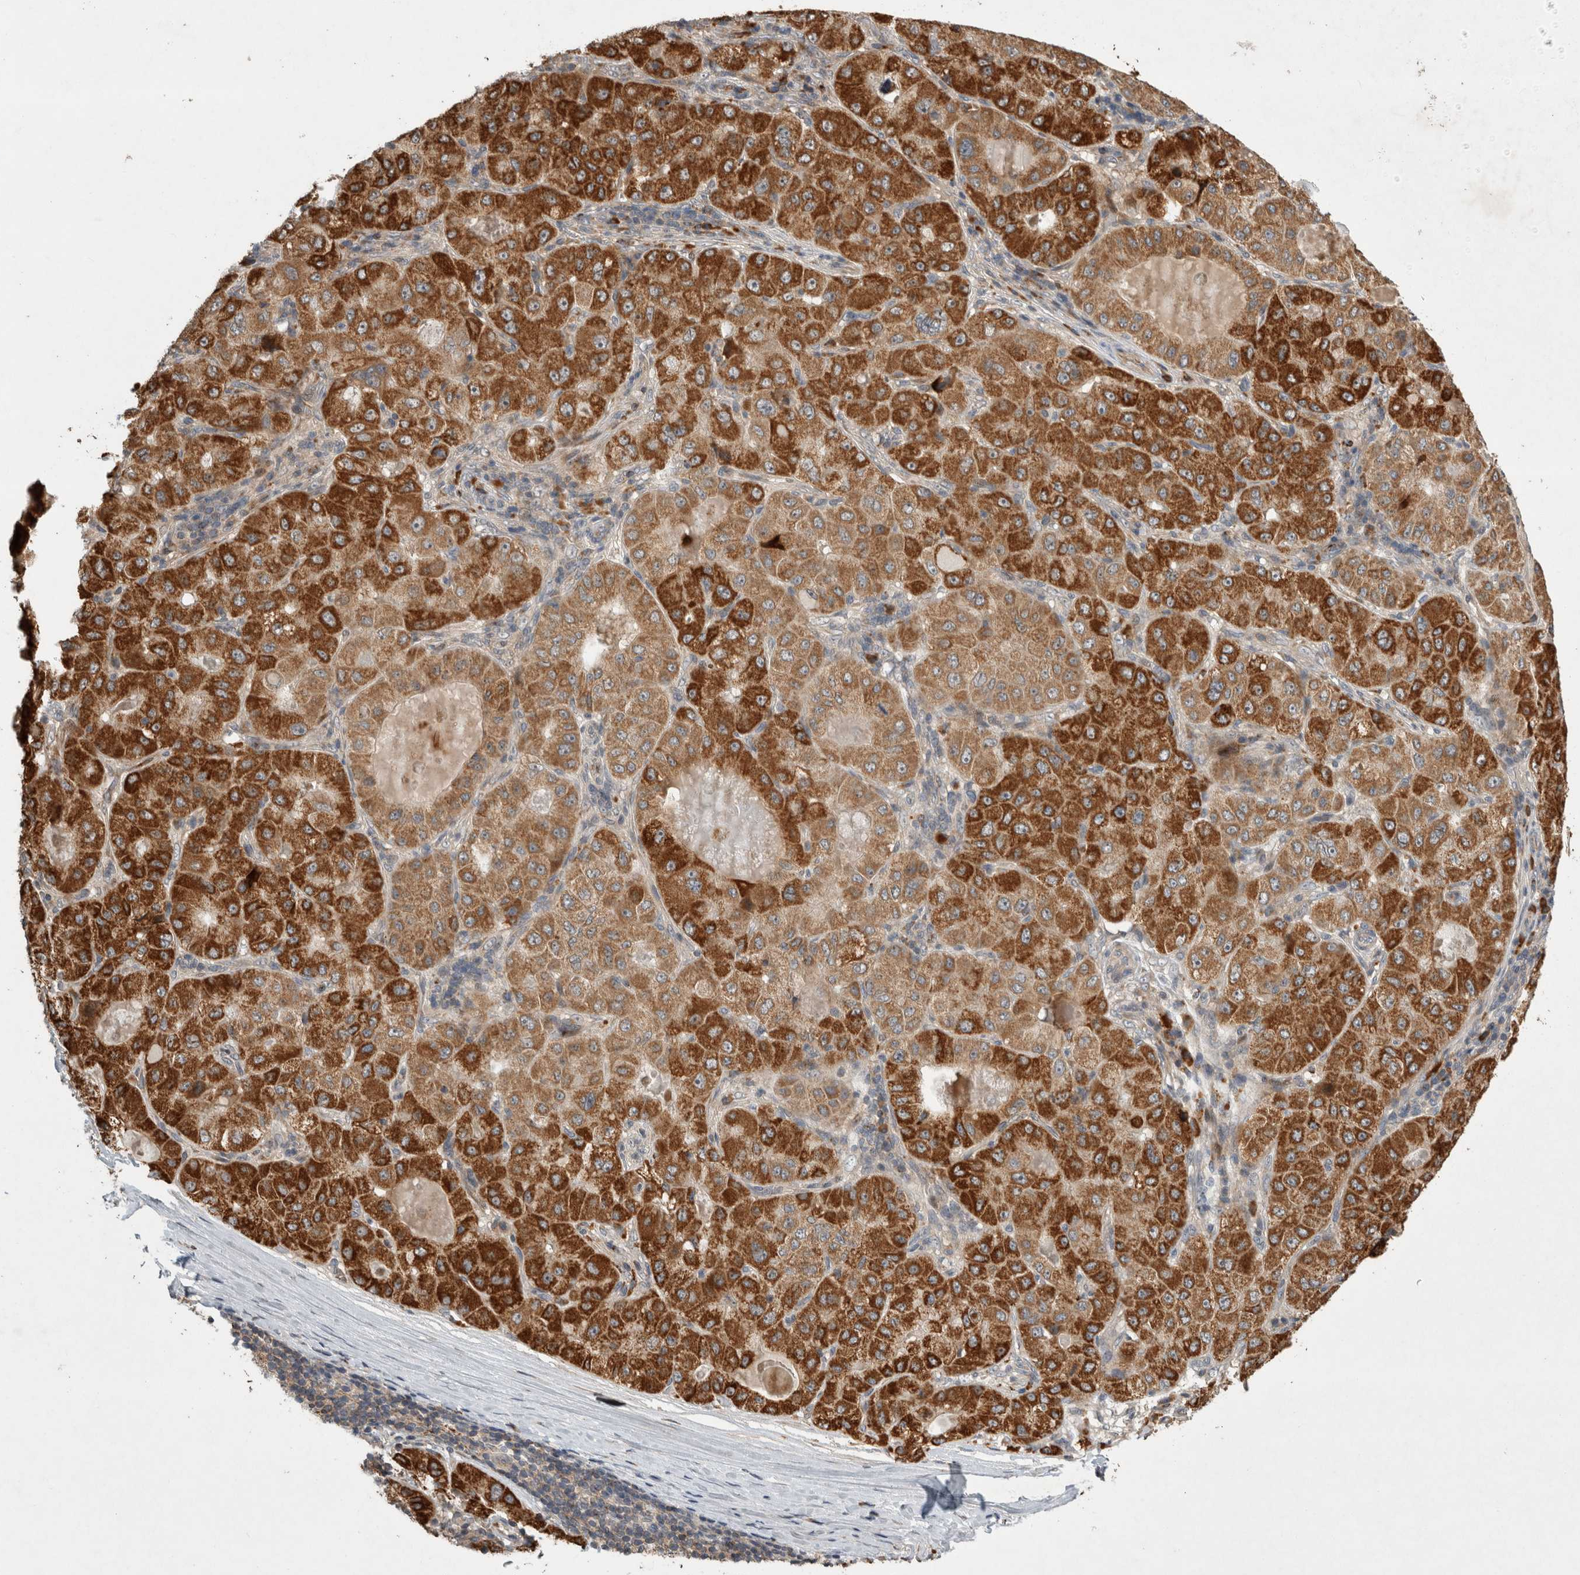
{"staining": {"intensity": "strong", "quantity": ">75%", "location": "cytoplasmic/membranous"}, "tissue": "liver cancer", "cell_type": "Tumor cells", "image_type": "cancer", "snomed": [{"axis": "morphology", "description": "Carcinoma, Hepatocellular, NOS"}, {"axis": "topography", "description": "Liver"}], "caption": "Immunohistochemical staining of liver cancer (hepatocellular carcinoma) reveals strong cytoplasmic/membranous protein staining in about >75% of tumor cells.", "gene": "SERAC1", "patient": {"sex": "male", "age": 80}}